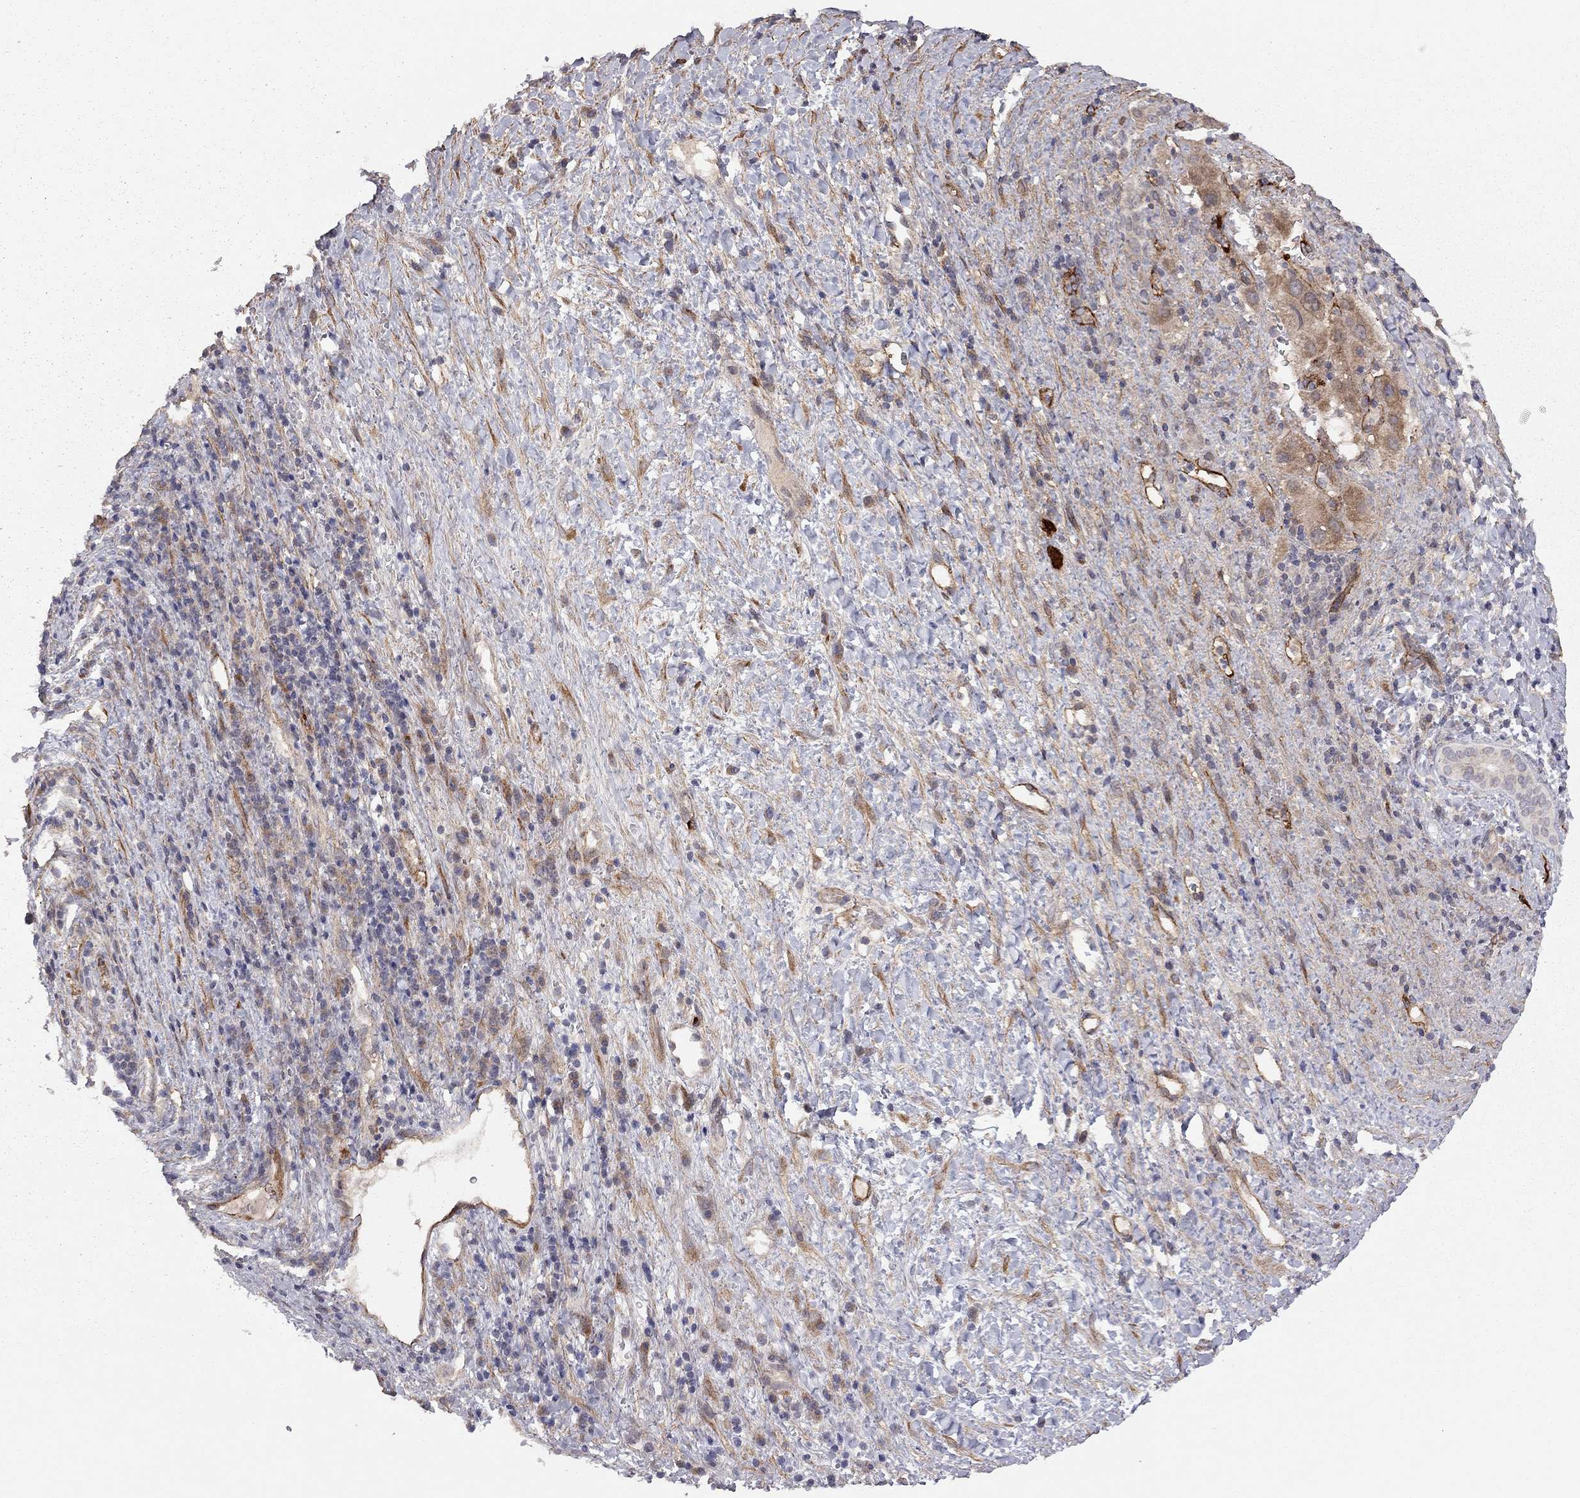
{"staining": {"intensity": "moderate", "quantity": "<25%", "location": "cytoplasmic/membranous"}, "tissue": "liver cancer", "cell_type": "Tumor cells", "image_type": "cancer", "snomed": [{"axis": "morphology", "description": "Carcinoma, Hepatocellular, NOS"}, {"axis": "topography", "description": "Liver"}], "caption": "Liver hepatocellular carcinoma stained for a protein (brown) shows moderate cytoplasmic/membranous positive staining in approximately <25% of tumor cells.", "gene": "EXOC3L2", "patient": {"sex": "female", "age": 60}}